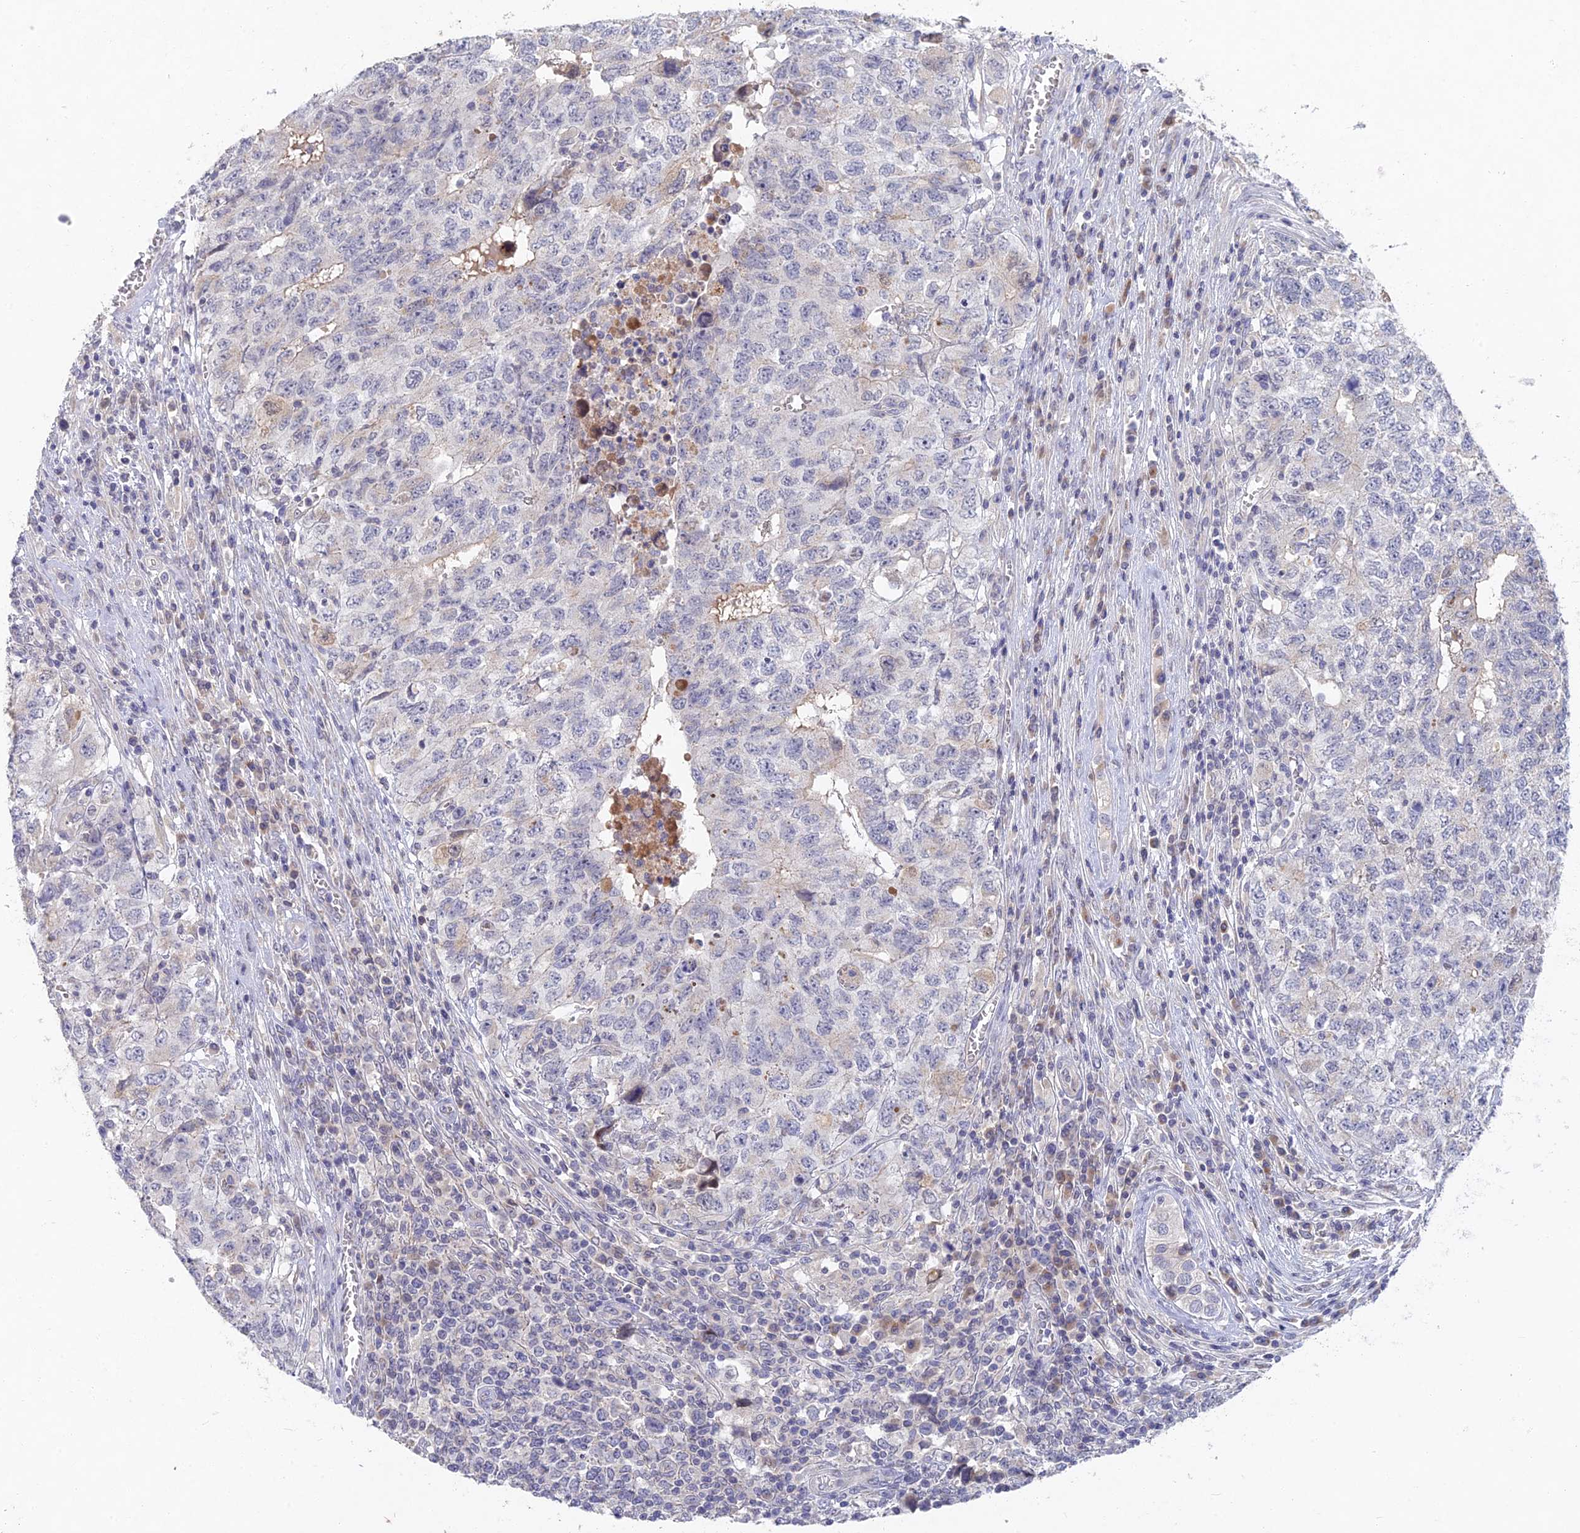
{"staining": {"intensity": "negative", "quantity": "none", "location": "none"}, "tissue": "testis cancer", "cell_type": "Tumor cells", "image_type": "cancer", "snomed": [{"axis": "morphology", "description": "Carcinoma, Embryonal, NOS"}, {"axis": "topography", "description": "Testis"}], "caption": "Protein analysis of testis cancer (embryonal carcinoma) demonstrates no significant positivity in tumor cells.", "gene": "GNA15", "patient": {"sex": "male", "age": 34}}